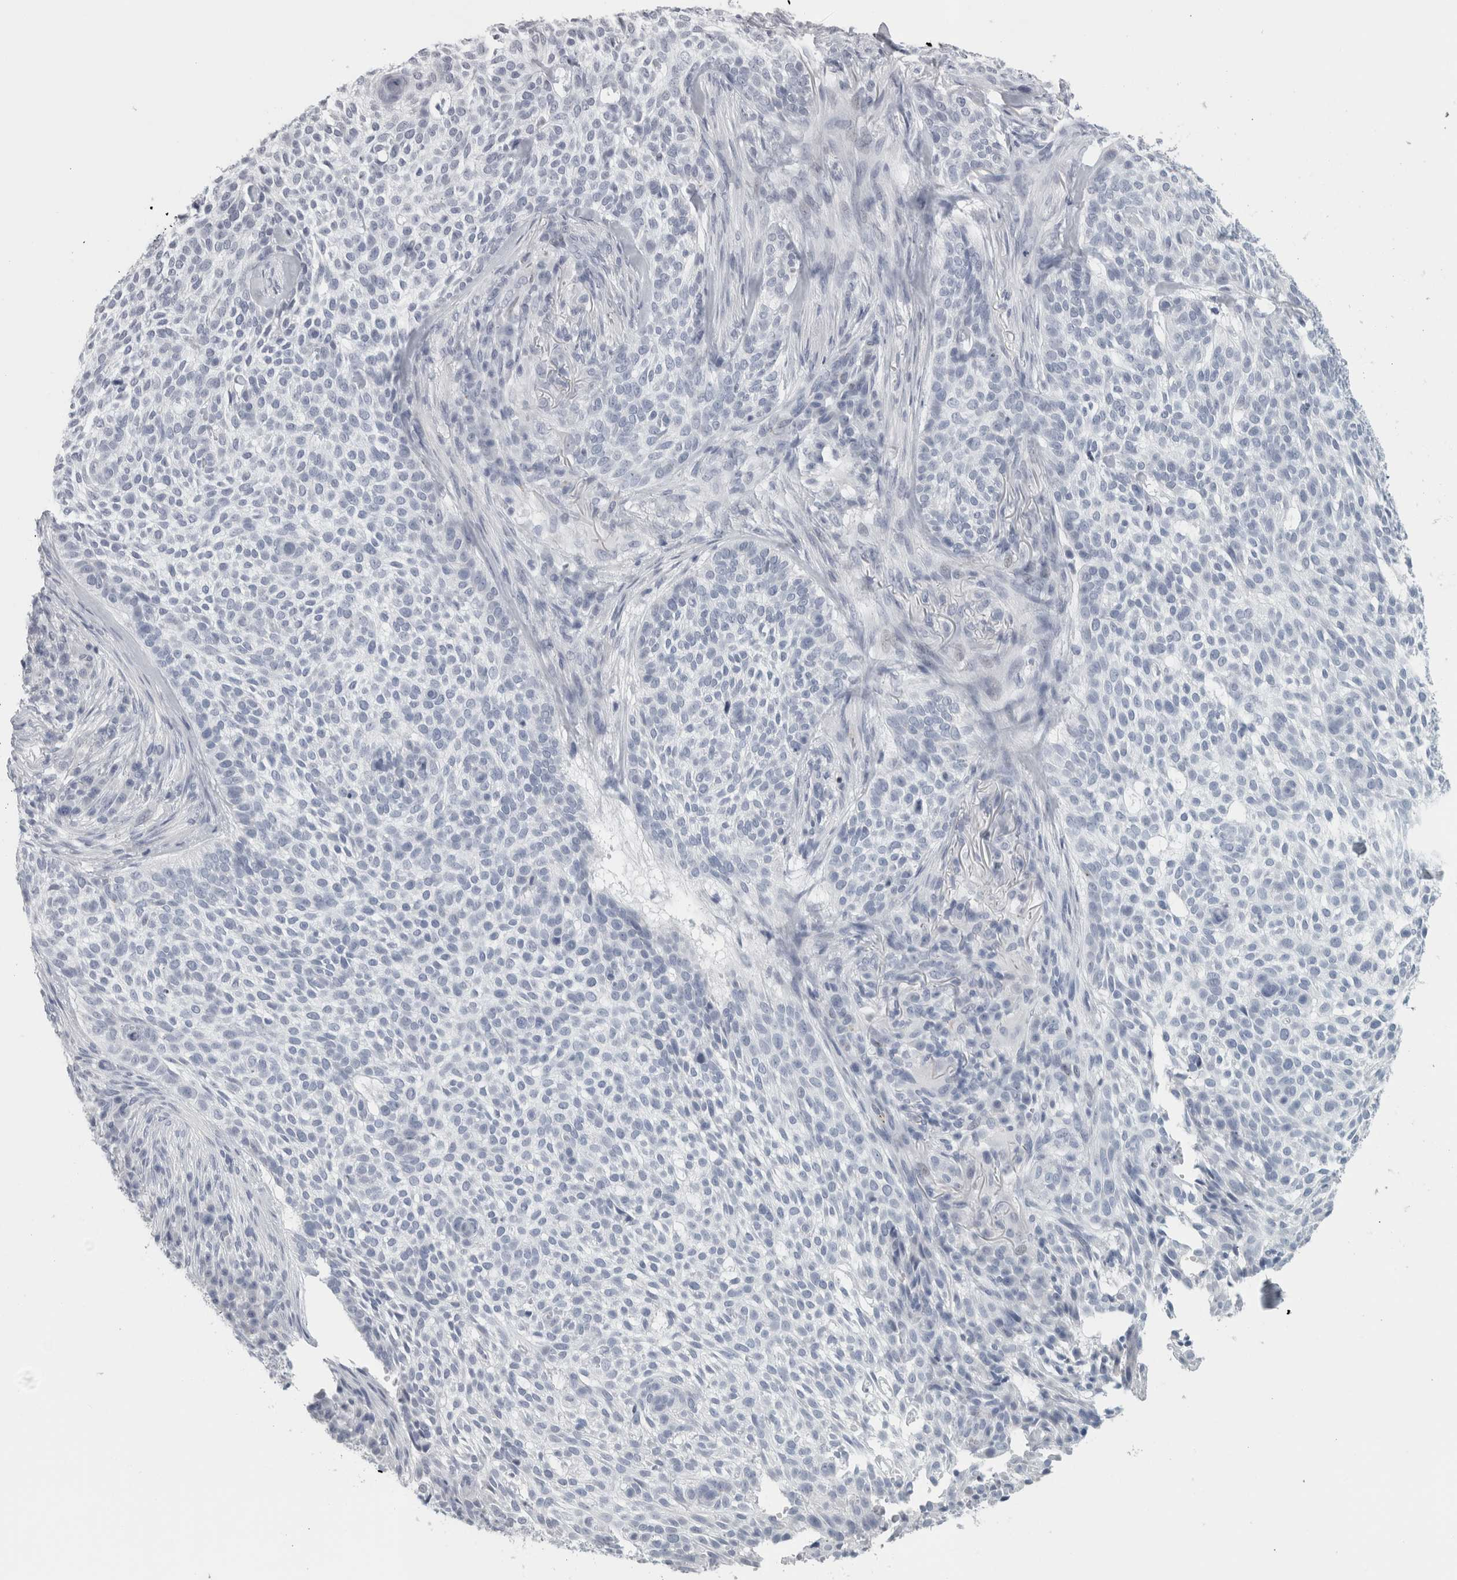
{"staining": {"intensity": "negative", "quantity": "none", "location": "none"}, "tissue": "skin cancer", "cell_type": "Tumor cells", "image_type": "cancer", "snomed": [{"axis": "morphology", "description": "Basal cell carcinoma"}, {"axis": "topography", "description": "Skin"}], "caption": "An image of human basal cell carcinoma (skin) is negative for staining in tumor cells.", "gene": "CPE", "patient": {"sex": "female", "age": 64}}